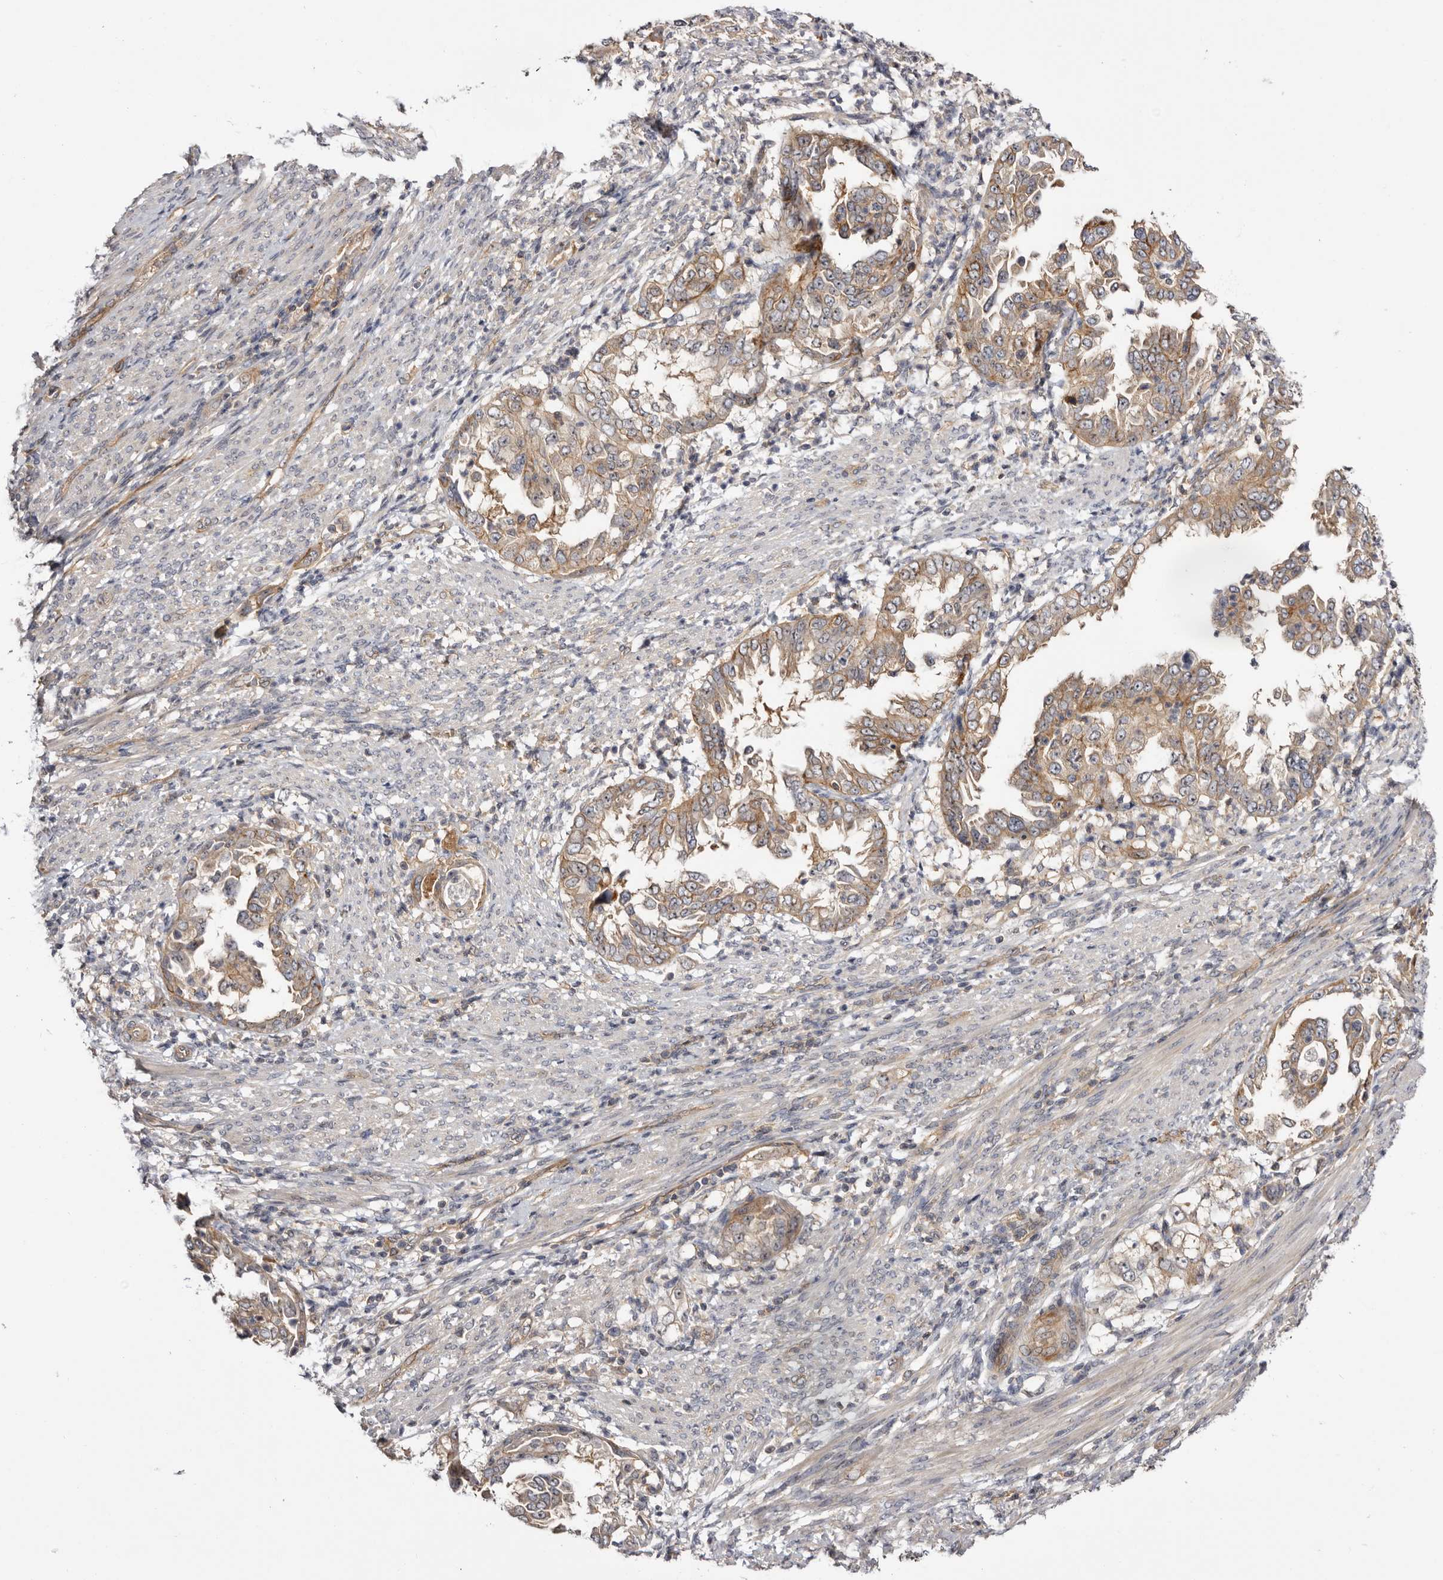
{"staining": {"intensity": "moderate", "quantity": ">75%", "location": "cytoplasmic/membranous"}, "tissue": "endometrial cancer", "cell_type": "Tumor cells", "image_type": "cancer", "snomed": [{"axis": "morphology", "description": "Adenocarcinoma, NOS"}, {"axis": "topography", "description": "Endometrium"}], "caption": "There is medium levels of moderate cytoplasmic/membranous expression in tumor cells of endometrial cancer, as demonstrated by immunohistochemical staining (brown color).", "gene": "PANK4", "patient": {"sex": "female", "age": 85}}